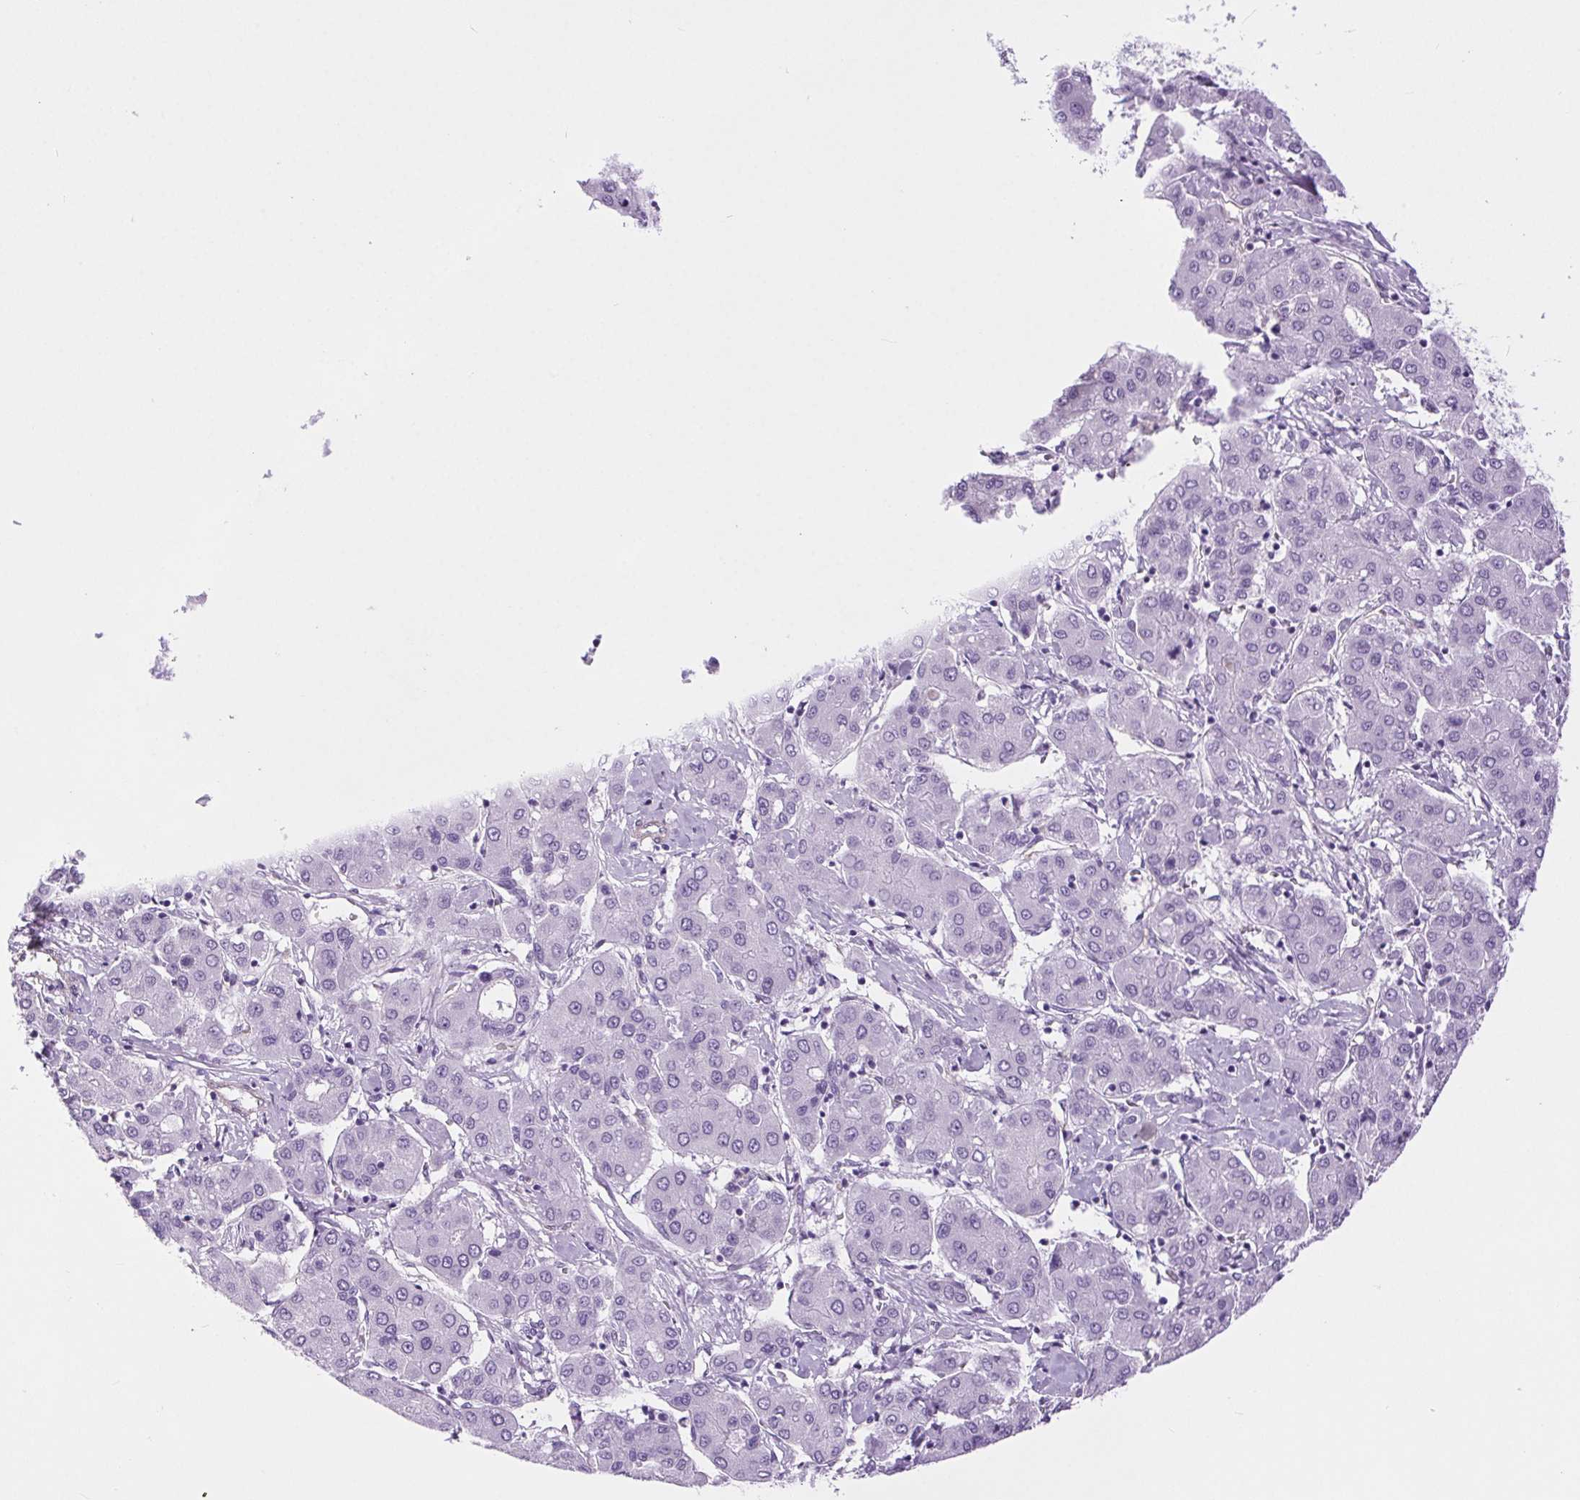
{"staining": {"intensity": "negative", "quantity": "none", "location": "none"}, "tissue": "liver cancer", "cell_type": "Tumor cells", "image_type": "cancer", "snomed": [{"axis": "morphology", "description": "Carcinoma, Hepatocellular, NOS"}, {"axis": "topography", "description": "Liver"}], "caption": "High power microscopy photomicrograph of an immunohistochemistry micrograph of hepatocellular carcinoma (liver), revealing no significant staining in tumor cells. Brightfield microscopy of immunohistochemistry (IHC) stained with DAB (brown) and hematoxylin (blue), captured at high magnification.", "gene": "SHCBP1L", "patient": {"sex": "male", "age": 65}}